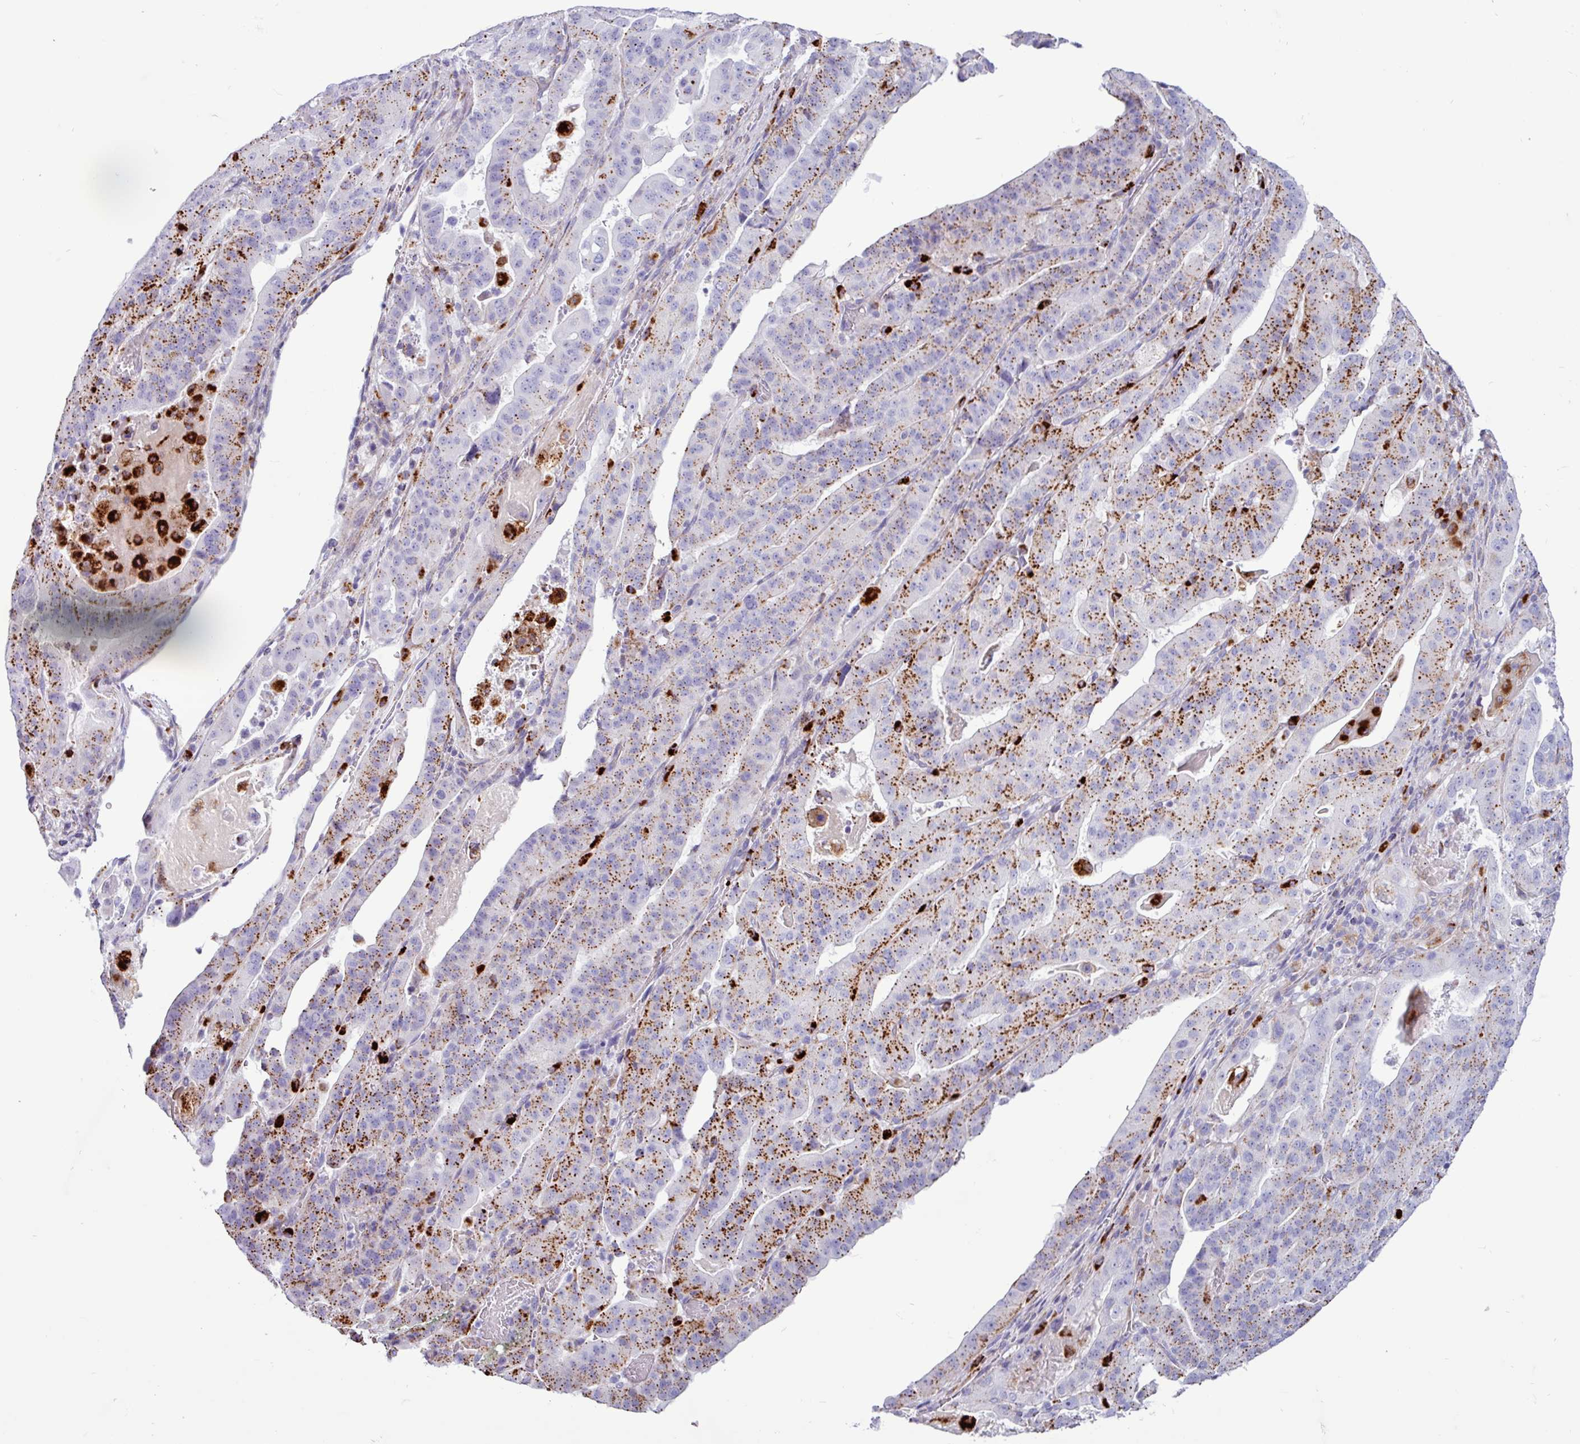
{"staining": {"intensity": "strong", "quantity": "25%-75%", "location": "cytoplasmic/membranous"}, "tissue": "stomach cancer", "cell_type": "Tumor cells", "image_type": "cancer", "snomed": [{"axis": "morphology", "description": "Adenocarcinoma, NOS"}, {"axis": "topography", "description": "Stomach"}], "caption": "A high-resolution image shows immunohistochemistry (IHC) staining of adenocarcinoma (stomach), which shows strong cytoplasmic/membranous staining in approximately 25%-75% of tumor cells.", "gene": "AMIGO2", "patient": {"sex": "male", "age": 48}}